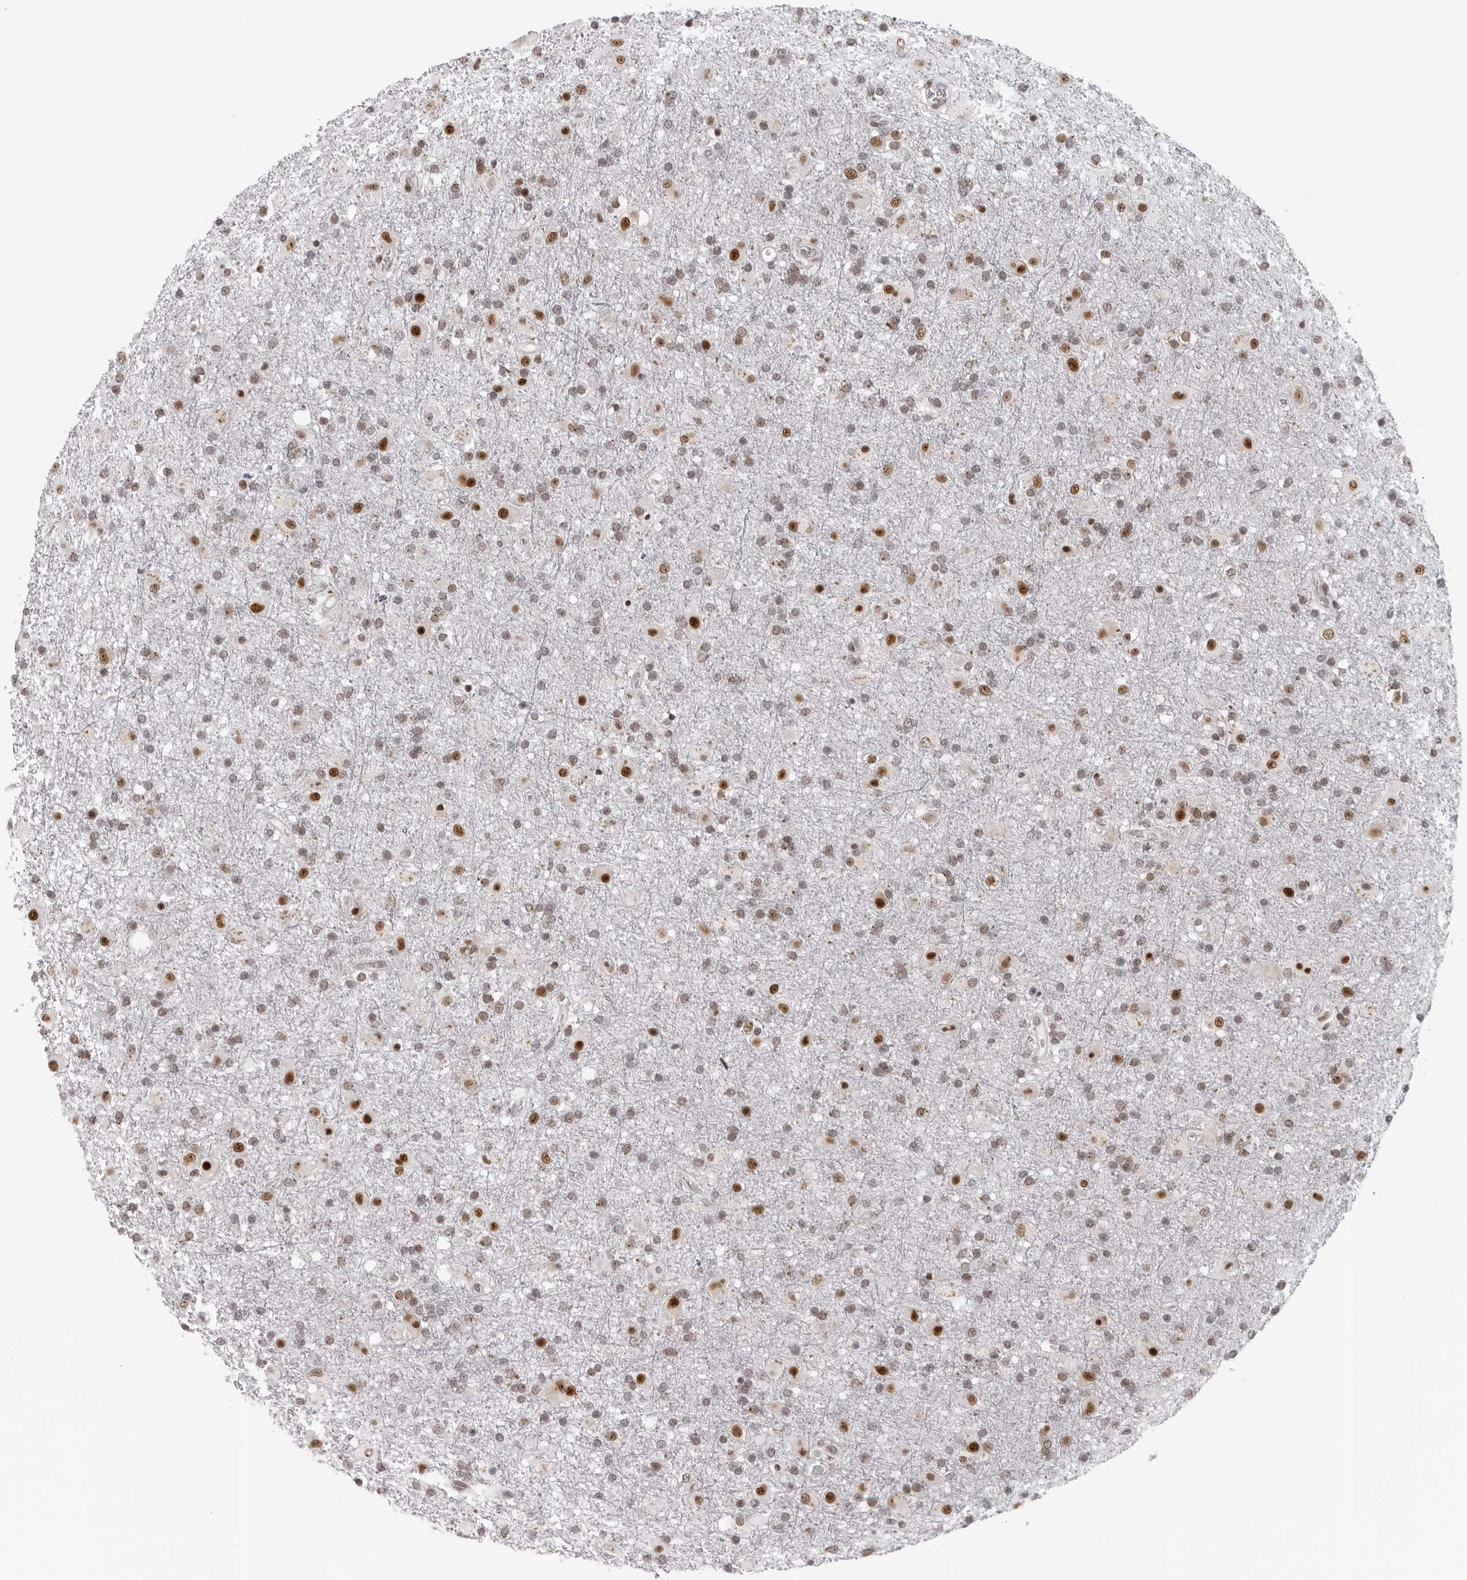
{"staining": {"intensity": "moderate", "quantity": "25%-75%", "location": "nuclear"}, "tissue": "glioma", "cell_type": "Tumor cells", "image_type": "cancer", "snomed": [{"axis": "morphology", "description": "Glioma, malignant, Low grade"}, {"axis": "topography", "description": "Brain"}], "caption": "The image demonstrates immunohistochemical staining of glioma. There is moderate nuclear expression is present in approximately 25%-75% of tumor cells.", "gene": "HEXIM2", "patient": {"sex": "male", "age": 65}}